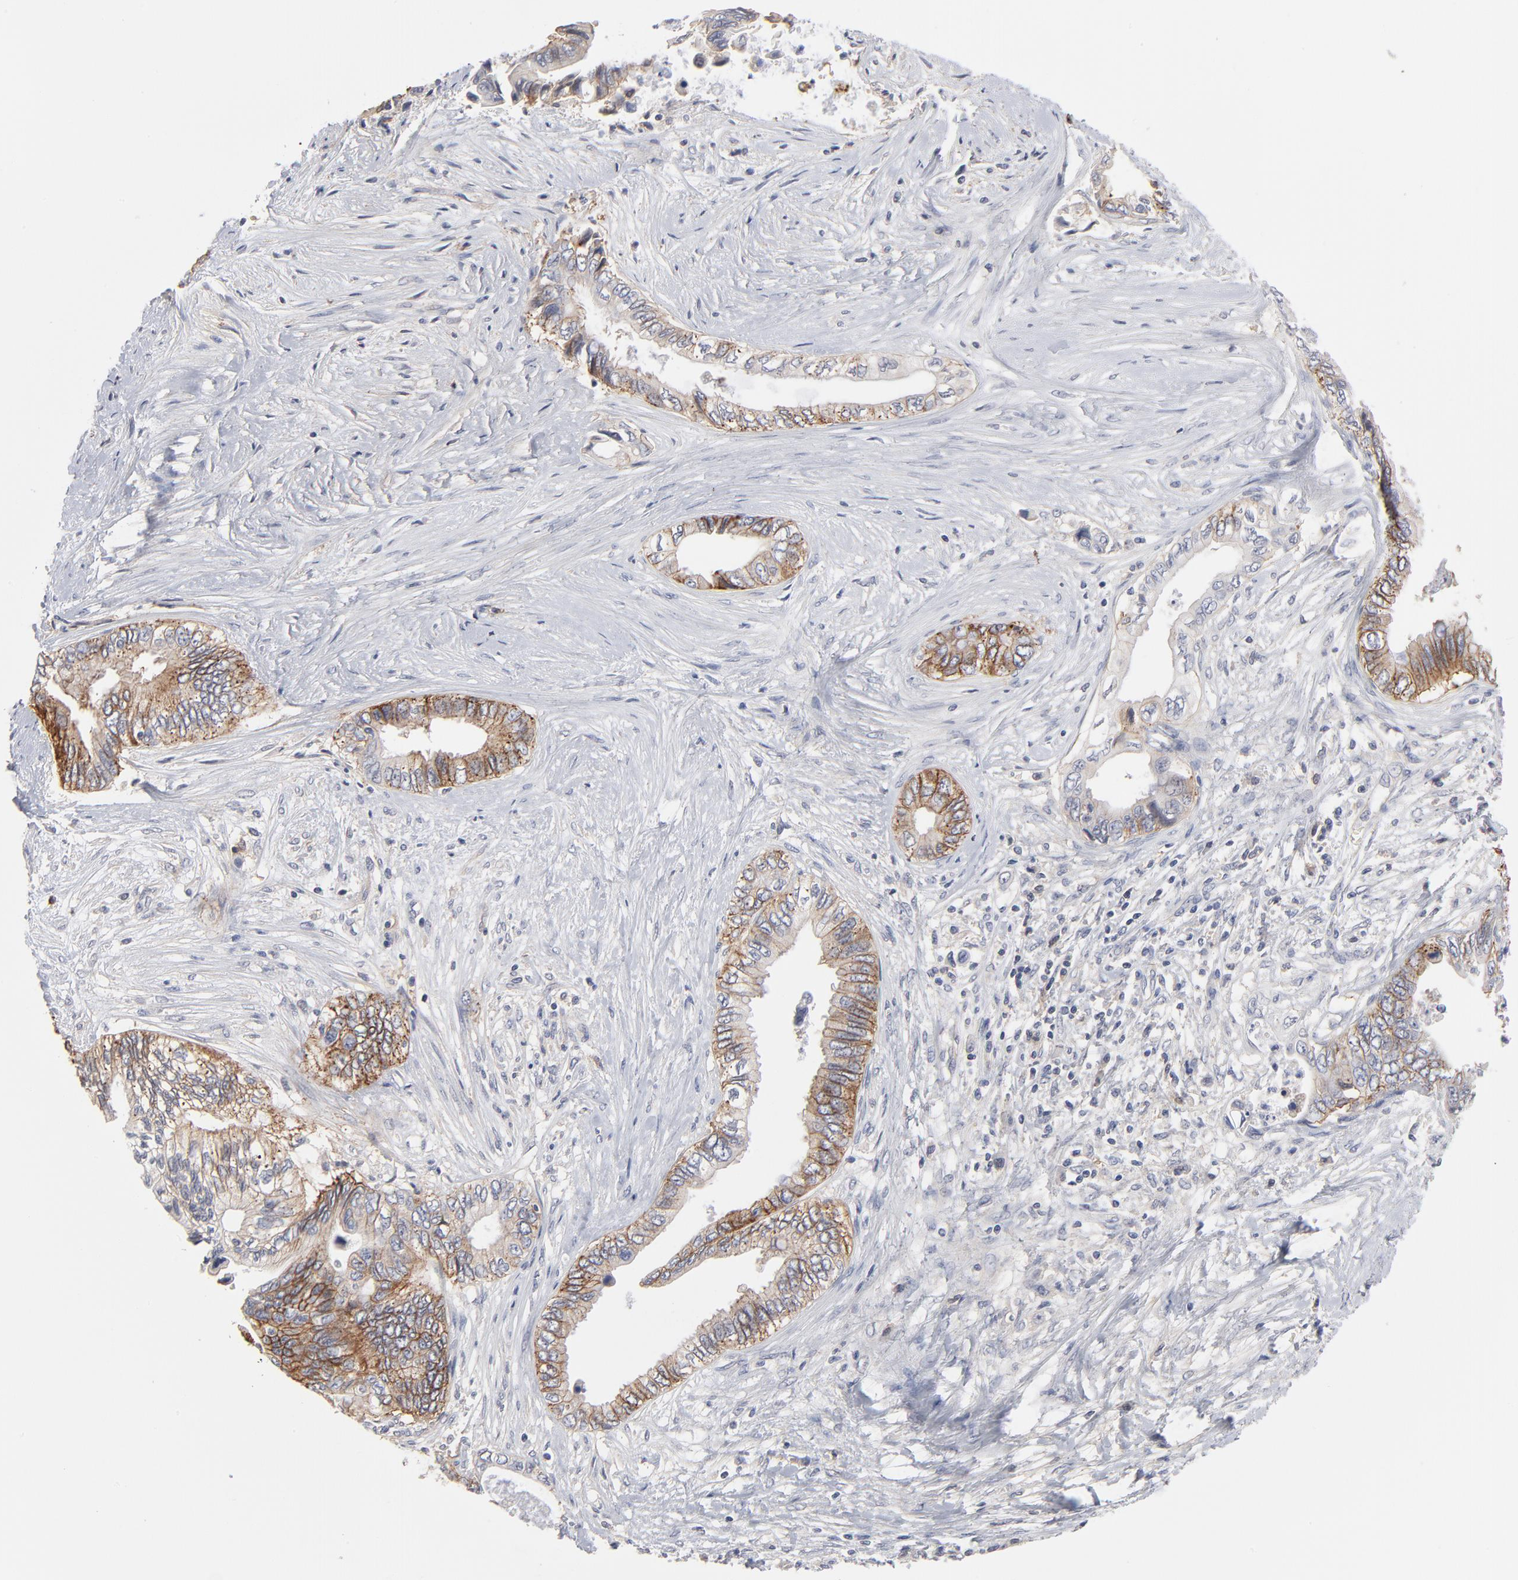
{"staining": {"intensity": "strong", "quantity": ">75%", "location": "cytoplasmic/membranous"}, "tissue": "pancreatic cancer", "cell_type": "Tumor cells", "image_type": "cancer", "snomed": [{"axis": "morphology", "description": "Adenocarcinoma, NOS"}, {"axis": "topography", "description": "Pancreas"}], "caption": "An image of human pancreatic adenocarcinoma stained for a protein shows strong cytoplasmic/membranous brown staining in tumor cells.", "gene": "SLC16A1", "patient": {"sex": "female", "age": 66}}